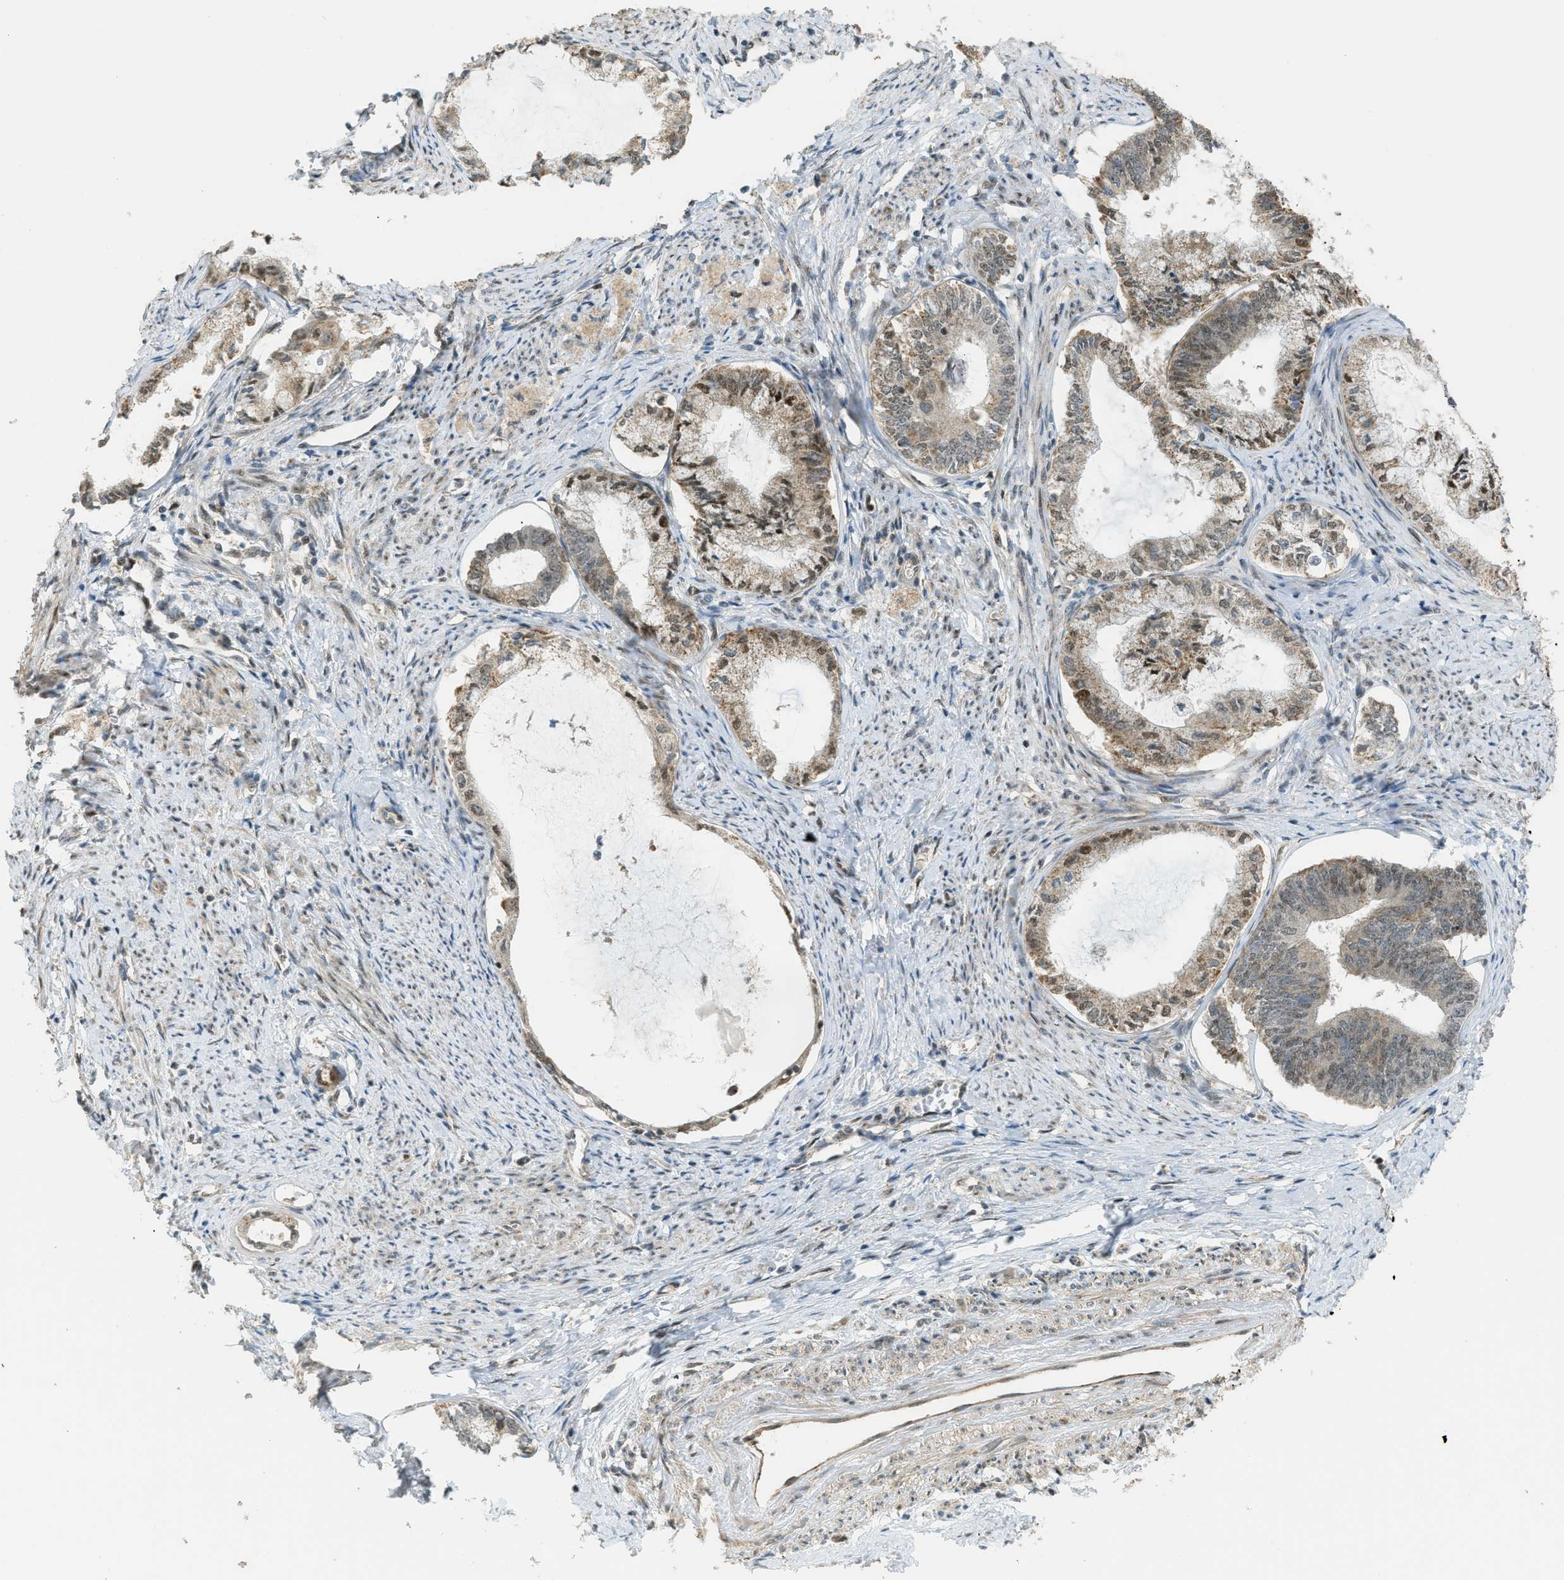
{"staining": {"intensity": "moderate", "quantity": ">75%", "location": "nuclear"}, "tissue": "endometrial cancer", "cell_type": "Tumor cells", "image_type": "cancer", "snomed": [{"axis": "morphology", "description": "Adenocarcinoma, NOS"}, {"axis": "topography", "description": "Endometrium"}], "caption": "Adenocarcinoma (endometrial) tissue demonstrates moderate nuclear positivity in about >75% of tumor cells, visualized by immunohistochemistry.", "gene": "CCDC186", "patient": {"sex": "female", "age": 86}}